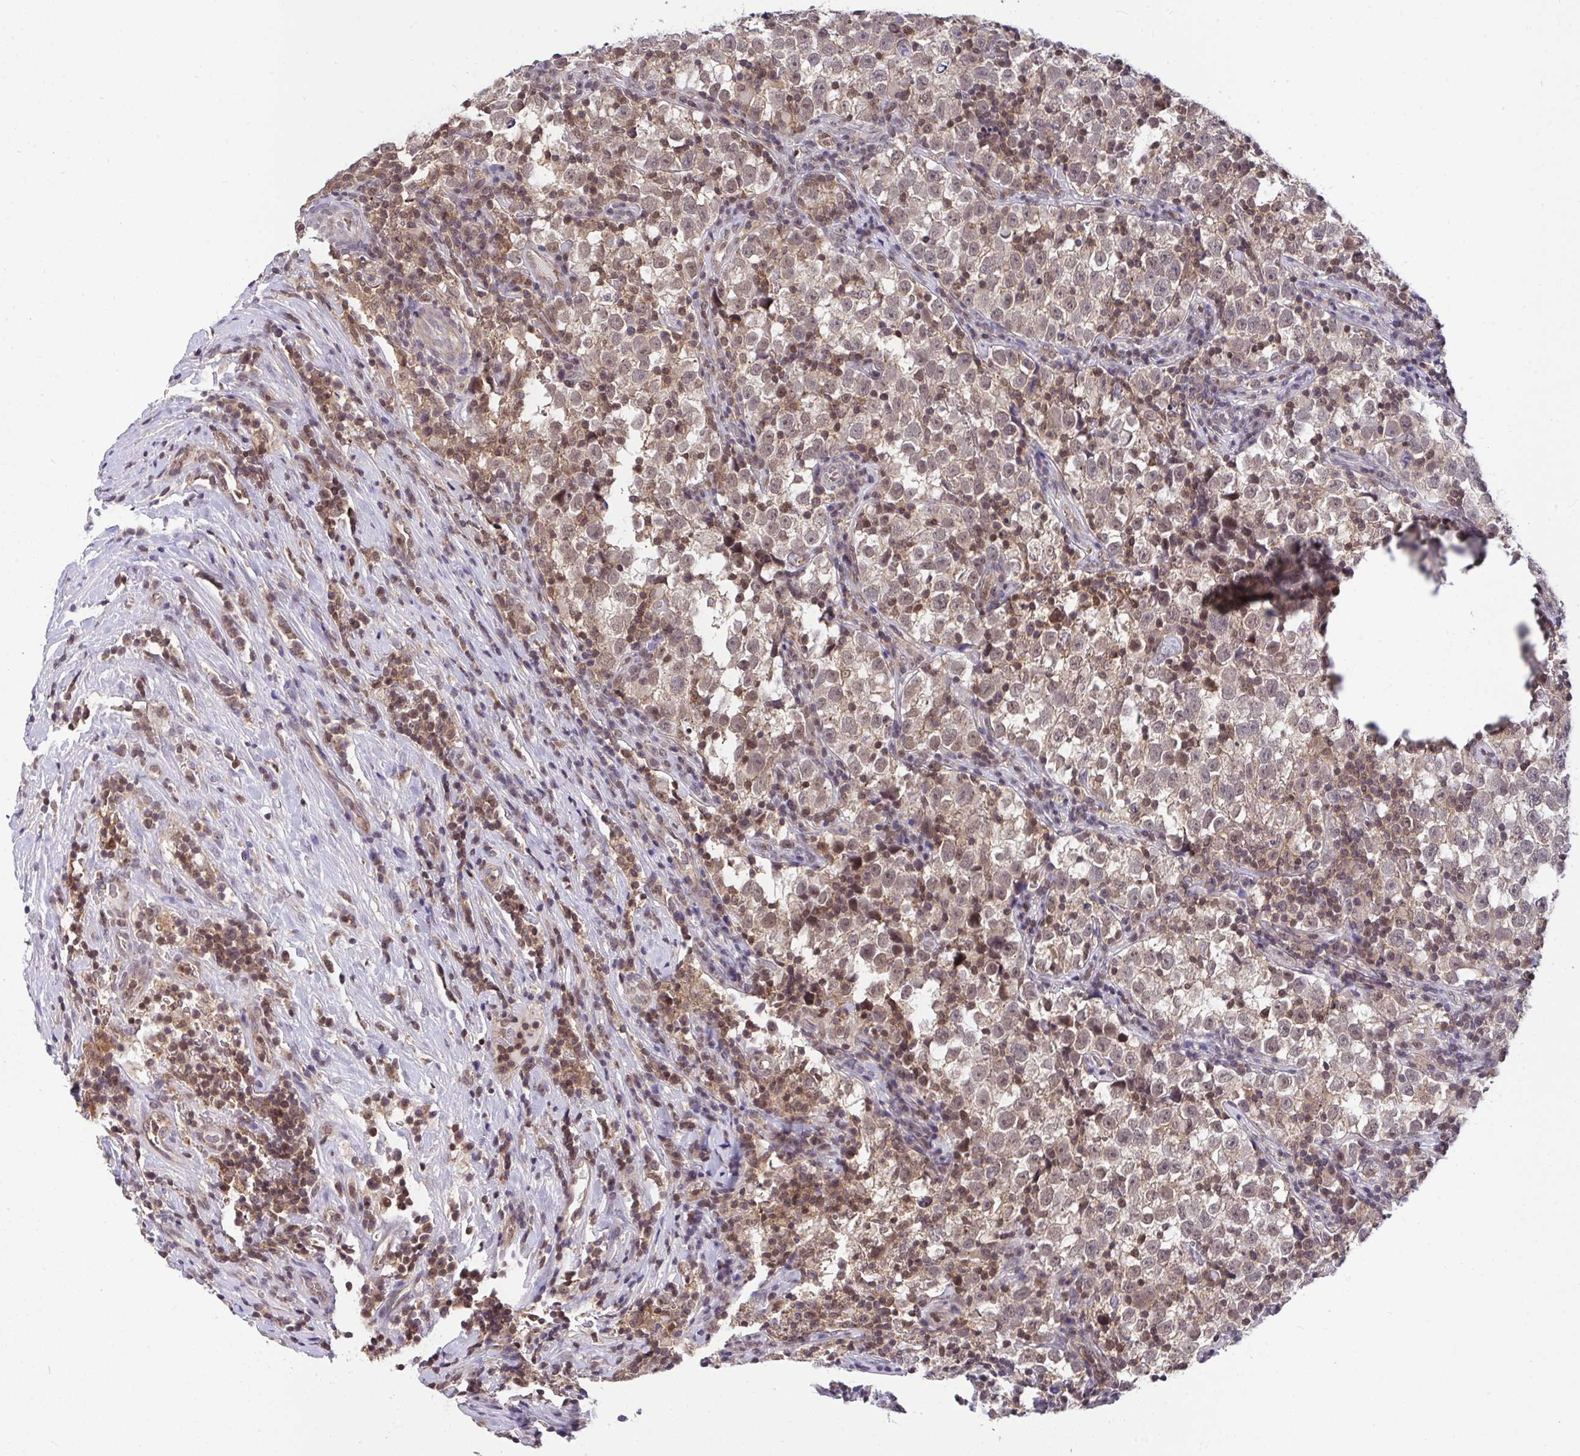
{"staining": {"intensity": "moderate", "quantity": ">75%", "location": "cytoplasmic/membranous,nuclear"}, "tissue": "testis cancer", "cell_type": "Tumor cells", "image_type": "cancer", "snomed": [{"axis": "morphology", "description": "Normal tissue, NOS"}, {"axis": "morphology", "description": "Seminoma, NOS"}, {"axis": "topography", "description": "Testis"}], "caption": "IHC staining of testis cancer, which exhibits medium levels of moderate cytoplasmic/membranous and nuclear expression in about >75% of tumor cells indicating moderate cytoplasmic/membranous and nuclear protein staining. The staining was performed using DAB (3,3'-diaminobenzidine) (brown) for protein detection and nuclei were counterstained in hematoxylin (blue).", "gene": "PPP1CA", "patient": {"sex": "male", "age": 43}}